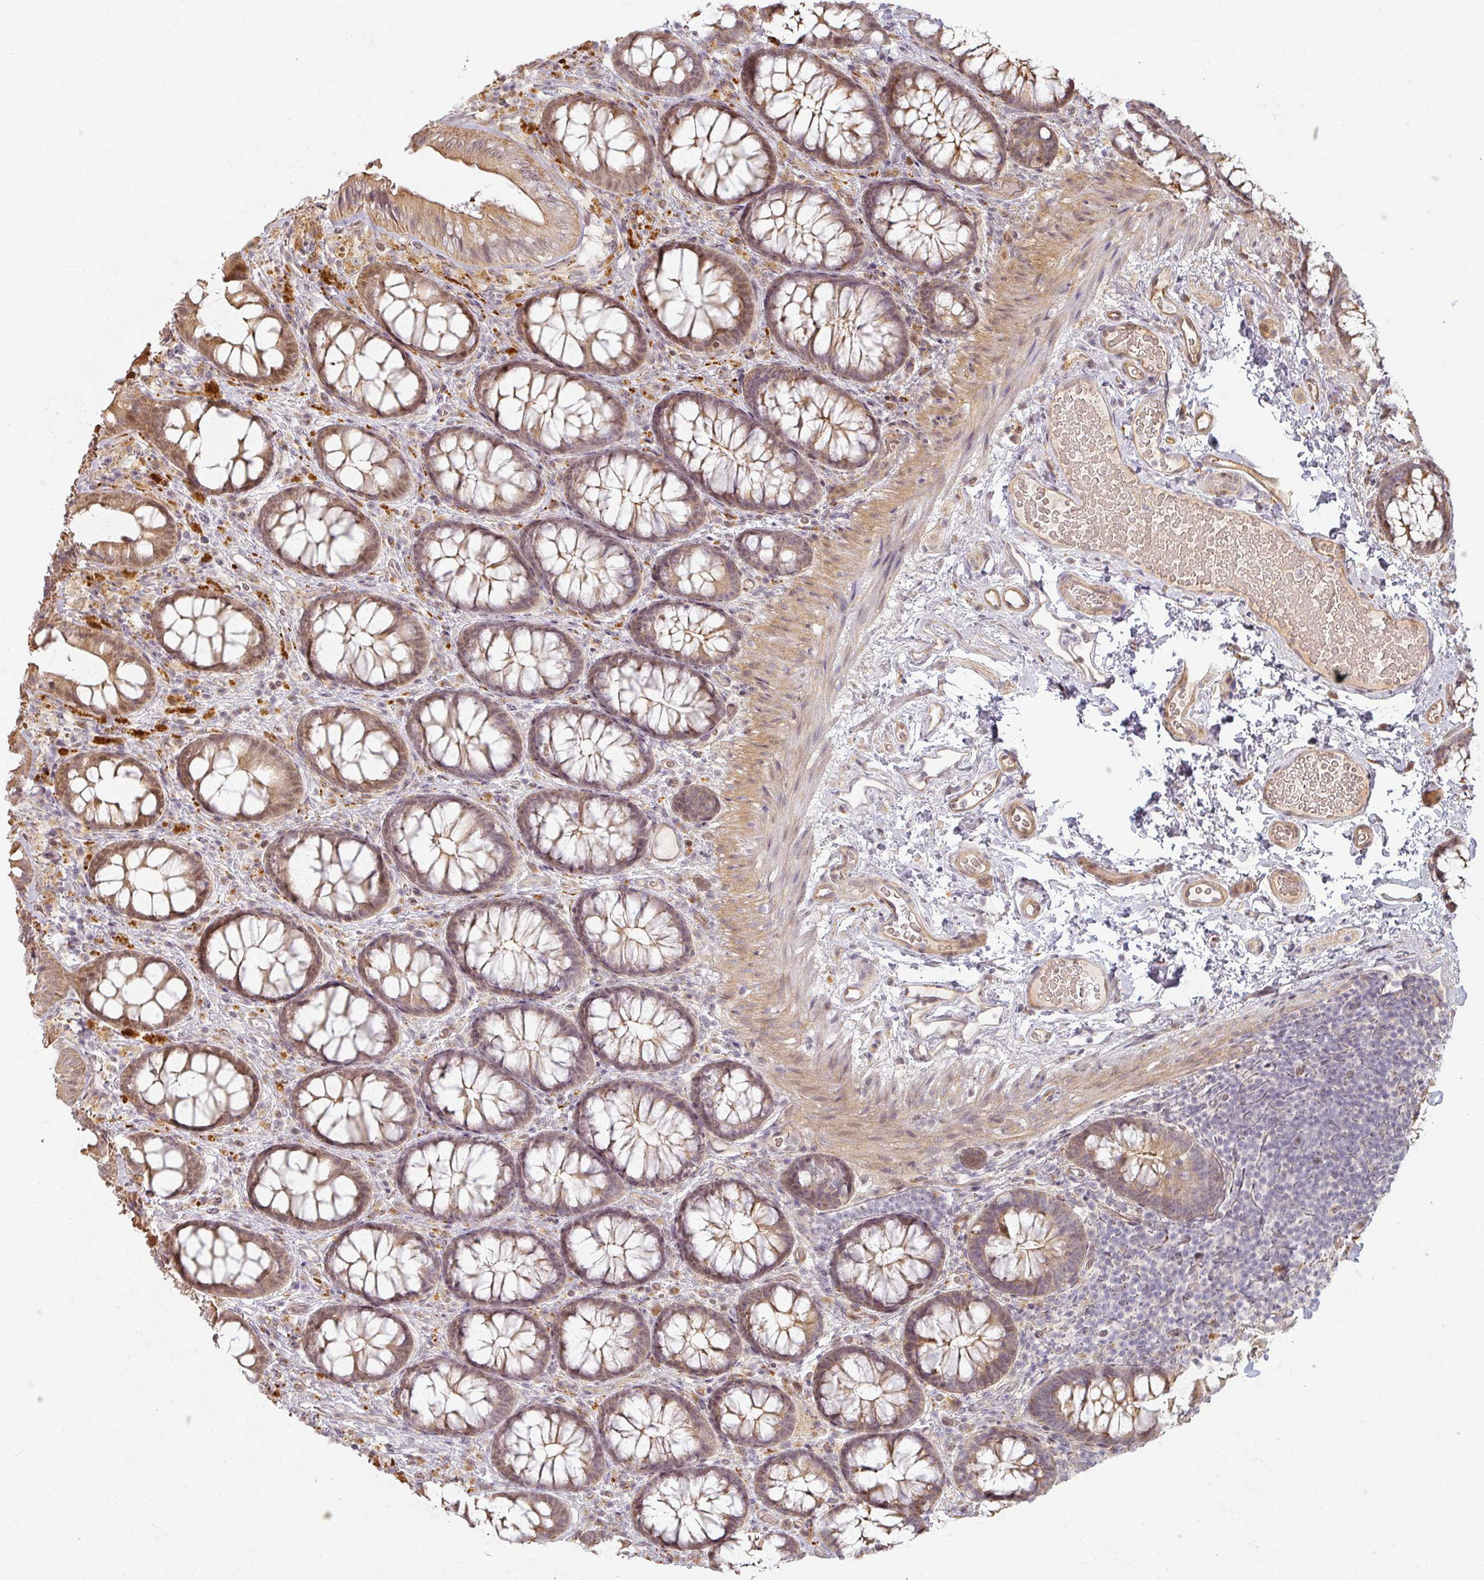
{"staining": {"intensity": "moderate", "quantity": ">75%", "location": "cytoplasmic/membranous"}, "tissue": "colon", "cell_type": "Endothelial cells", "image_type": "normal", "snomed": [{"axis": "morphology", "description": "Normal tissue, NOS"}, {"axis": "topography", "description": "Colon"}], "caption": "Protein staining demonstrates moderate cytoplasmic/membranous staining in approximately >75% of endothelial cells in benign colon. (DAB (3,3'-diaminobenzidine) = brown stain, brightfield microscopy at high magnification).", "gene": "MED19", "patient": {"sex": "male", "age": 46}}